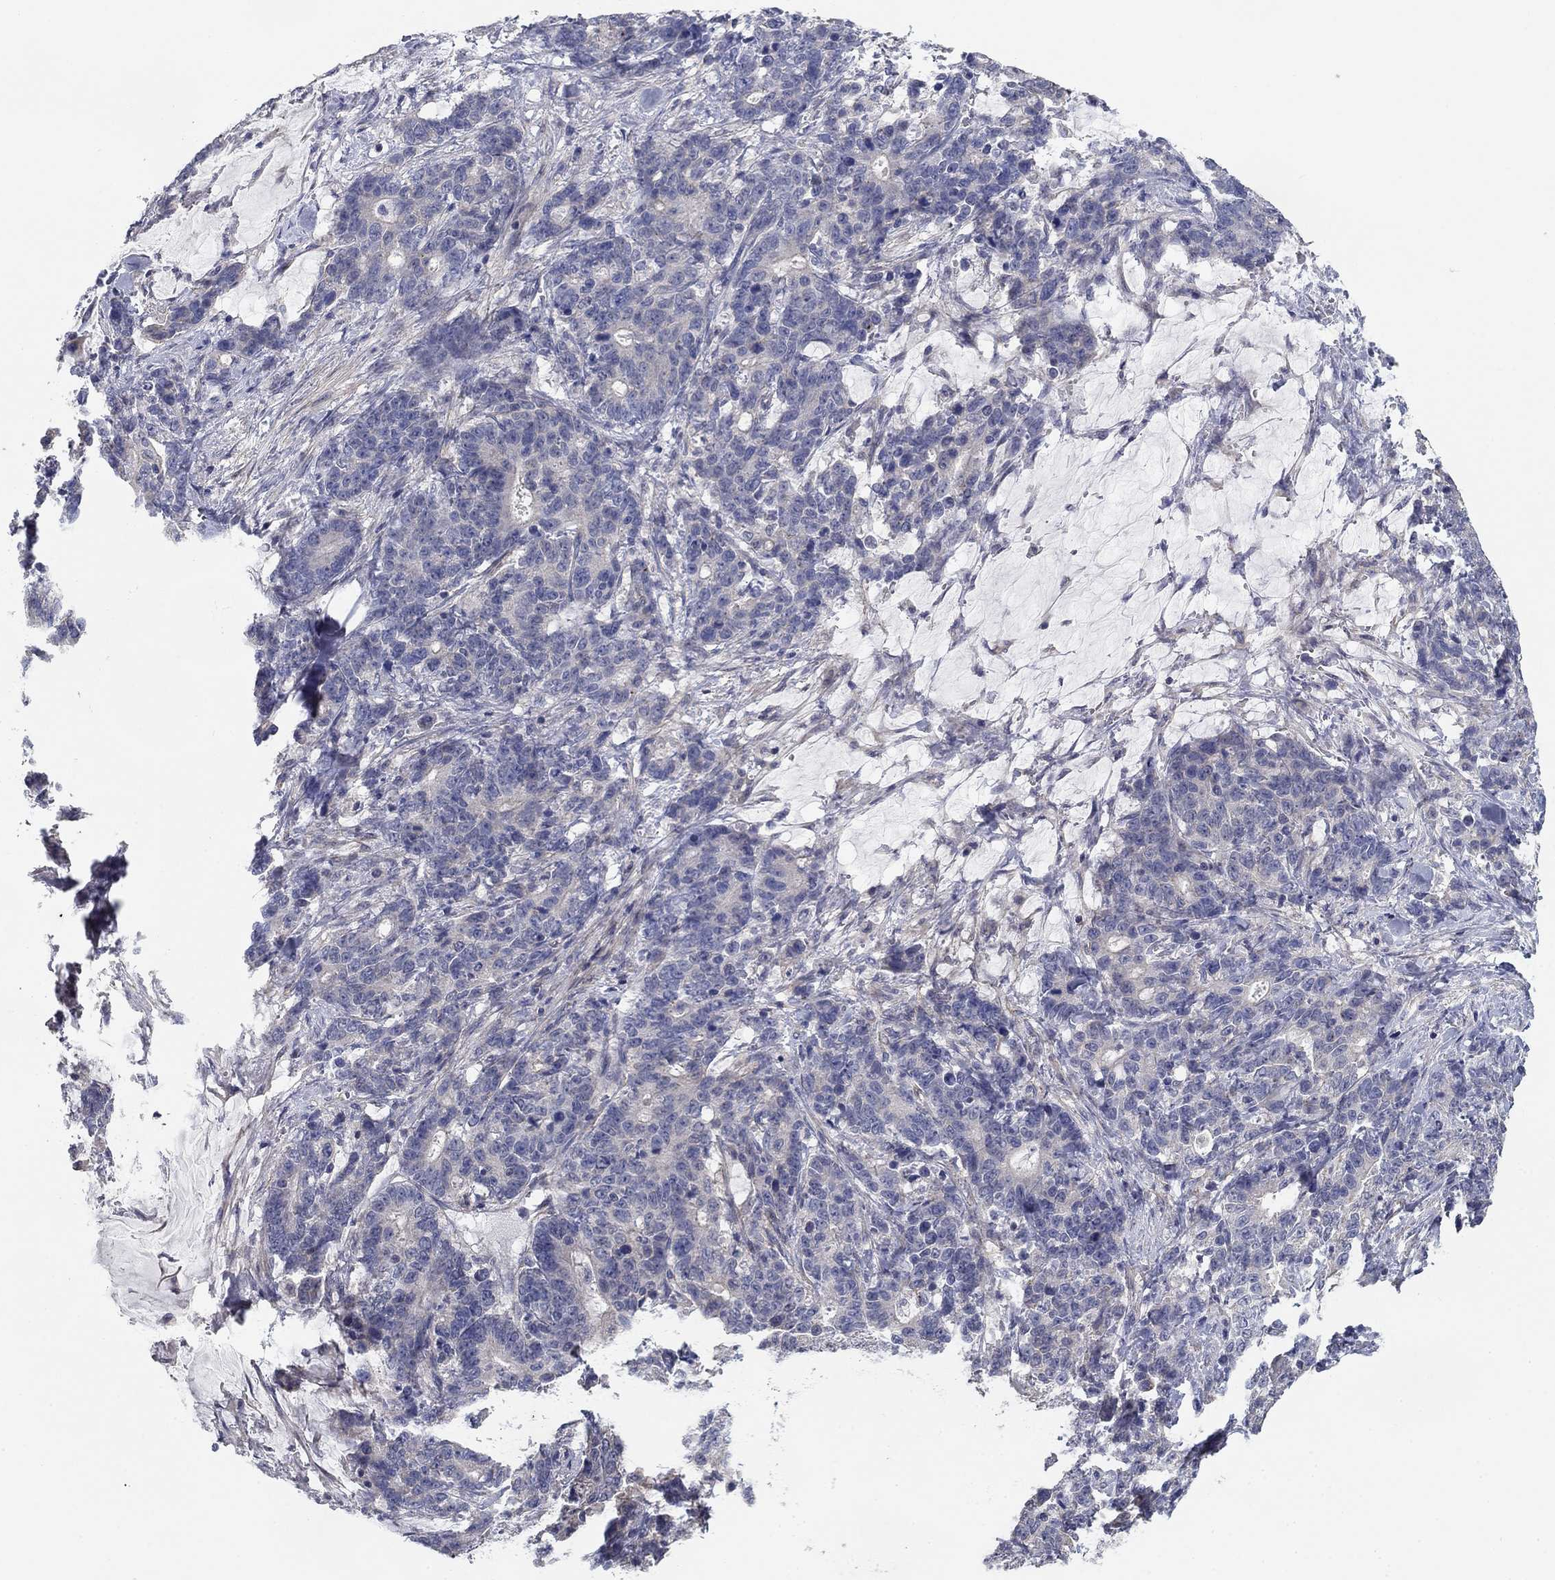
{"staining": {"intensity": "negative", "quantity": "none", "location": "none"}, "tissue": "stomach cancer", "cell_type": "Tumor cells", "image_type": "cancer", "snomed": [{"axis": "morphology", "description": "Normal tissue, NOS"}, {"axis": "morphology", "description": "Adenocarcinoma, NOS"}, {"axis": "topography", "description": "Stomach"}], "caption": "A photomicrograph of human adenocarcinoma (stomach) is negative for staining in tumor cells.", "gene": "GRK7", "patient": {"sex": "female", "age": 64}}